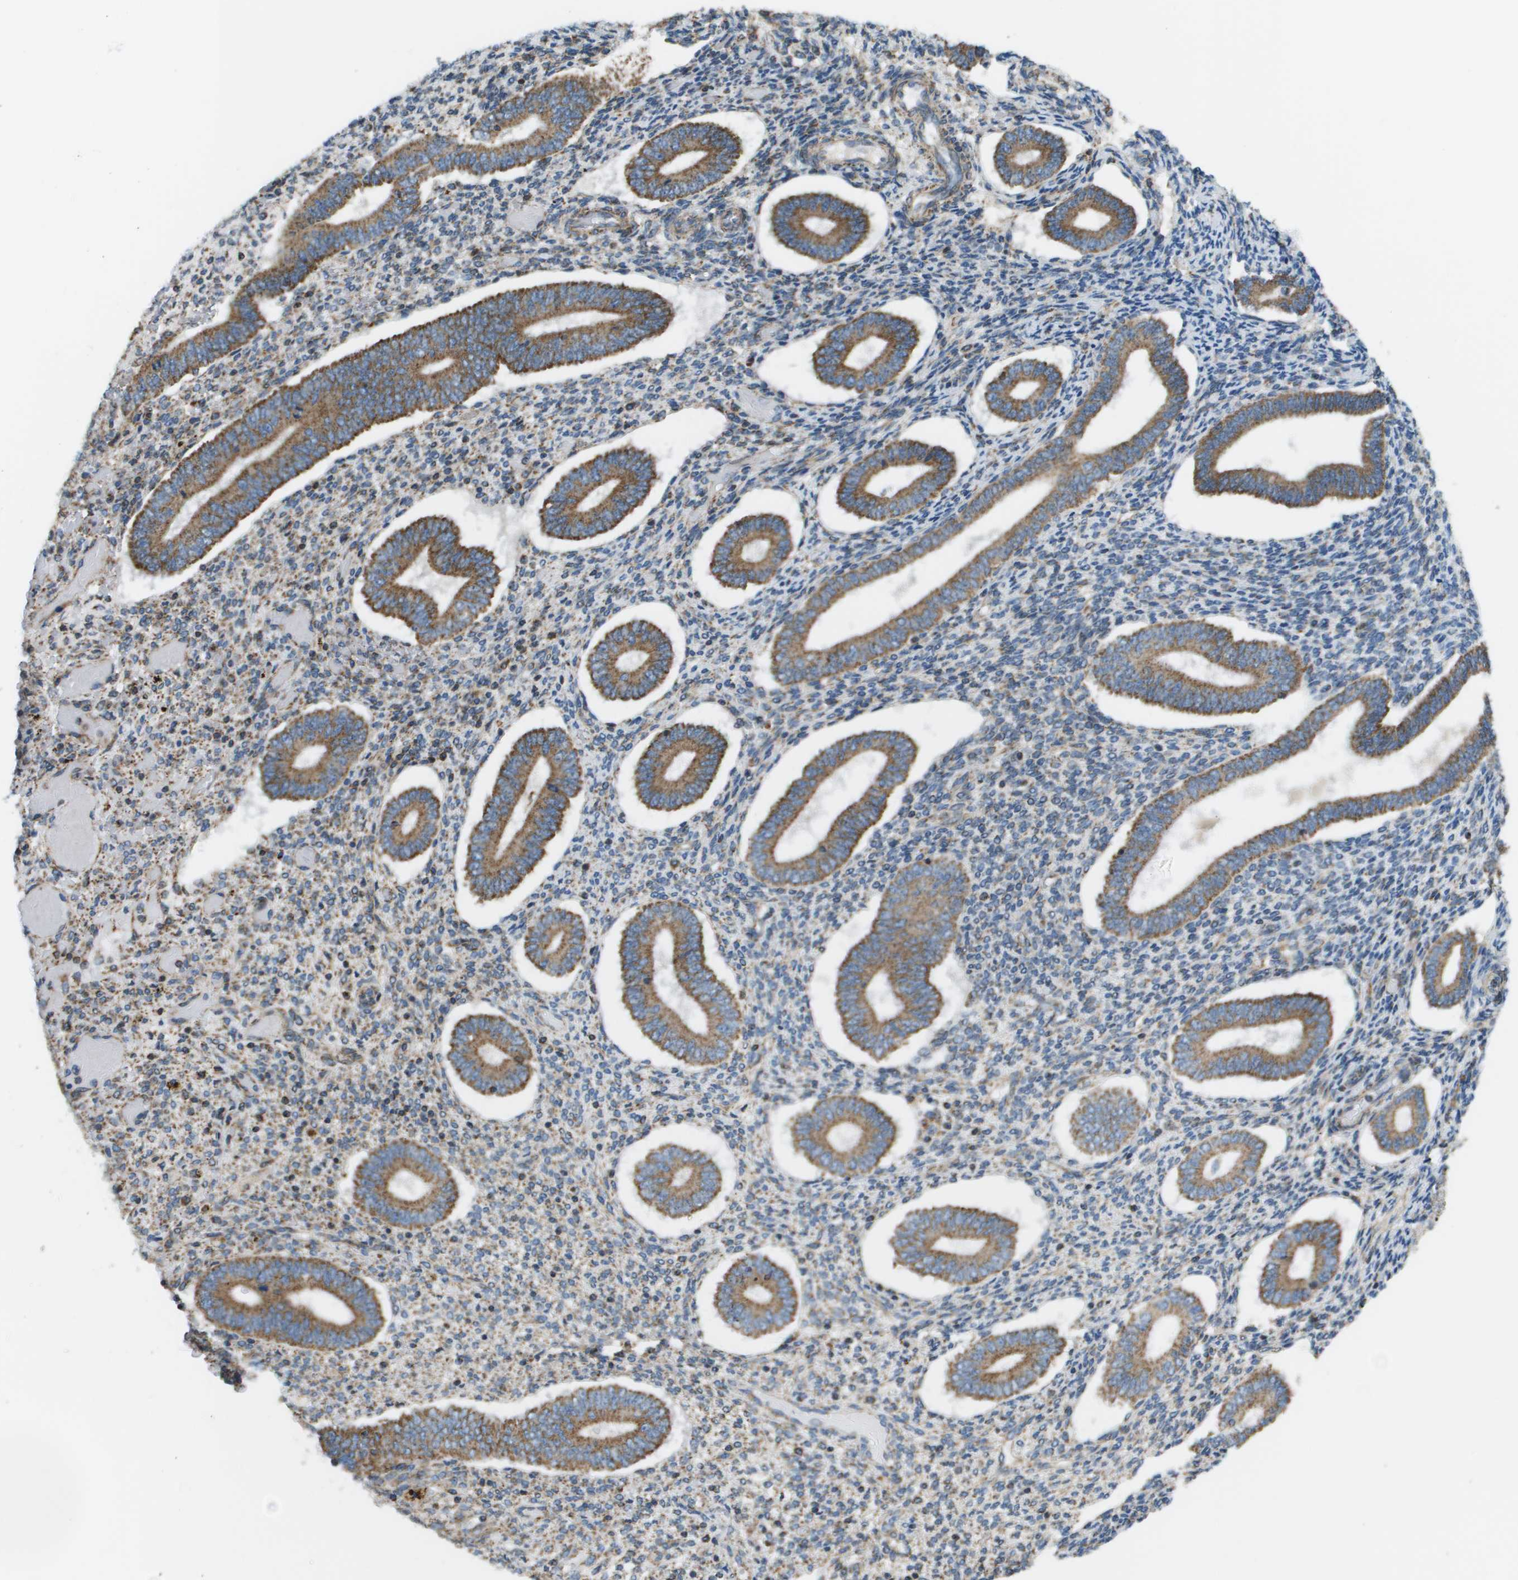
{"staining": {"intensity": "weak", "quantity": "25%-75%", "location": "cytoplasmic/membranous"}, "tissue": "endometrium", "cell_type": "Cells in endometrial stroma", "image_type": "normal", "snomed": [{"axis": "morphology", "description": "Normal tissue, NOS"}, {"axis": "topography", "description": "Endometrium"}], "caption": "A brown stain shows weak cytoplasmic/membranous expression of a protein in cells in endometrial stroma of normal endometrium. (Stains: DAB (3,3'-diaminobenzidine) in brown, nuclei in blue, Microscopy: brightfield microscopy at high magnification).", "gene": "TAOK3", "patient": {"sex": "female", "age": 42}}